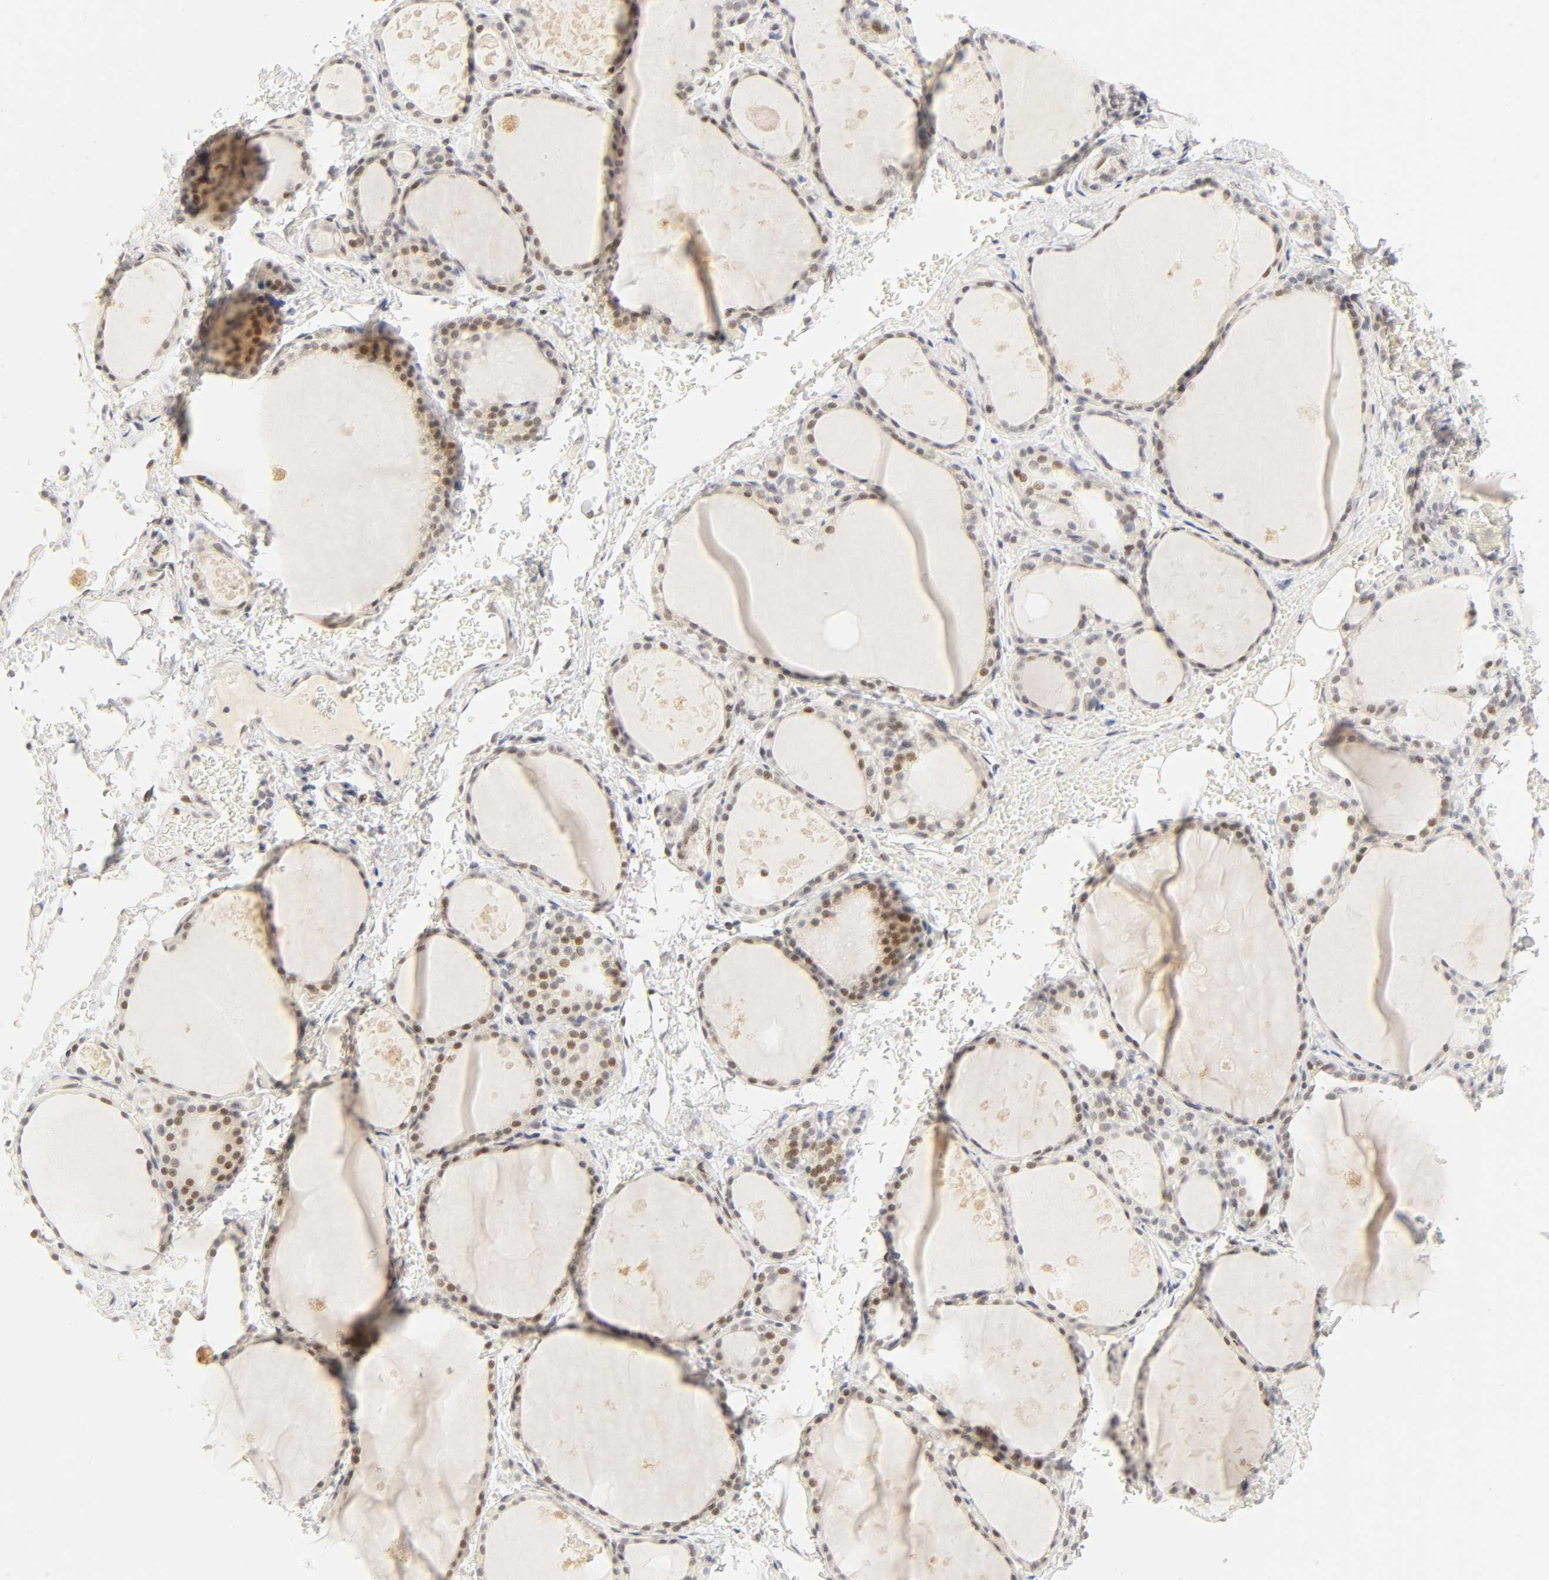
{"staining": {"intensity": "moderate", "quantity": "25%-75%", "location": "nuclear"}, "tissue": "thyroid gland", "cell_type": "Glandular cells", "image_type": "normal", "snomed": [{"axis": "morphology", "description": "Normal tissue, NOS"}, {"axis": "topography", "description": "Thyroid gland"}], "caption": "The immunohistochemical stain highlights moderate nuclear expression in glandular cells of normal thyroid gland. (DAB IHC with brightfield microscopy, high magnification).", "gene": "MNAT1", "patient": {"sex": "male", "age": 61}}